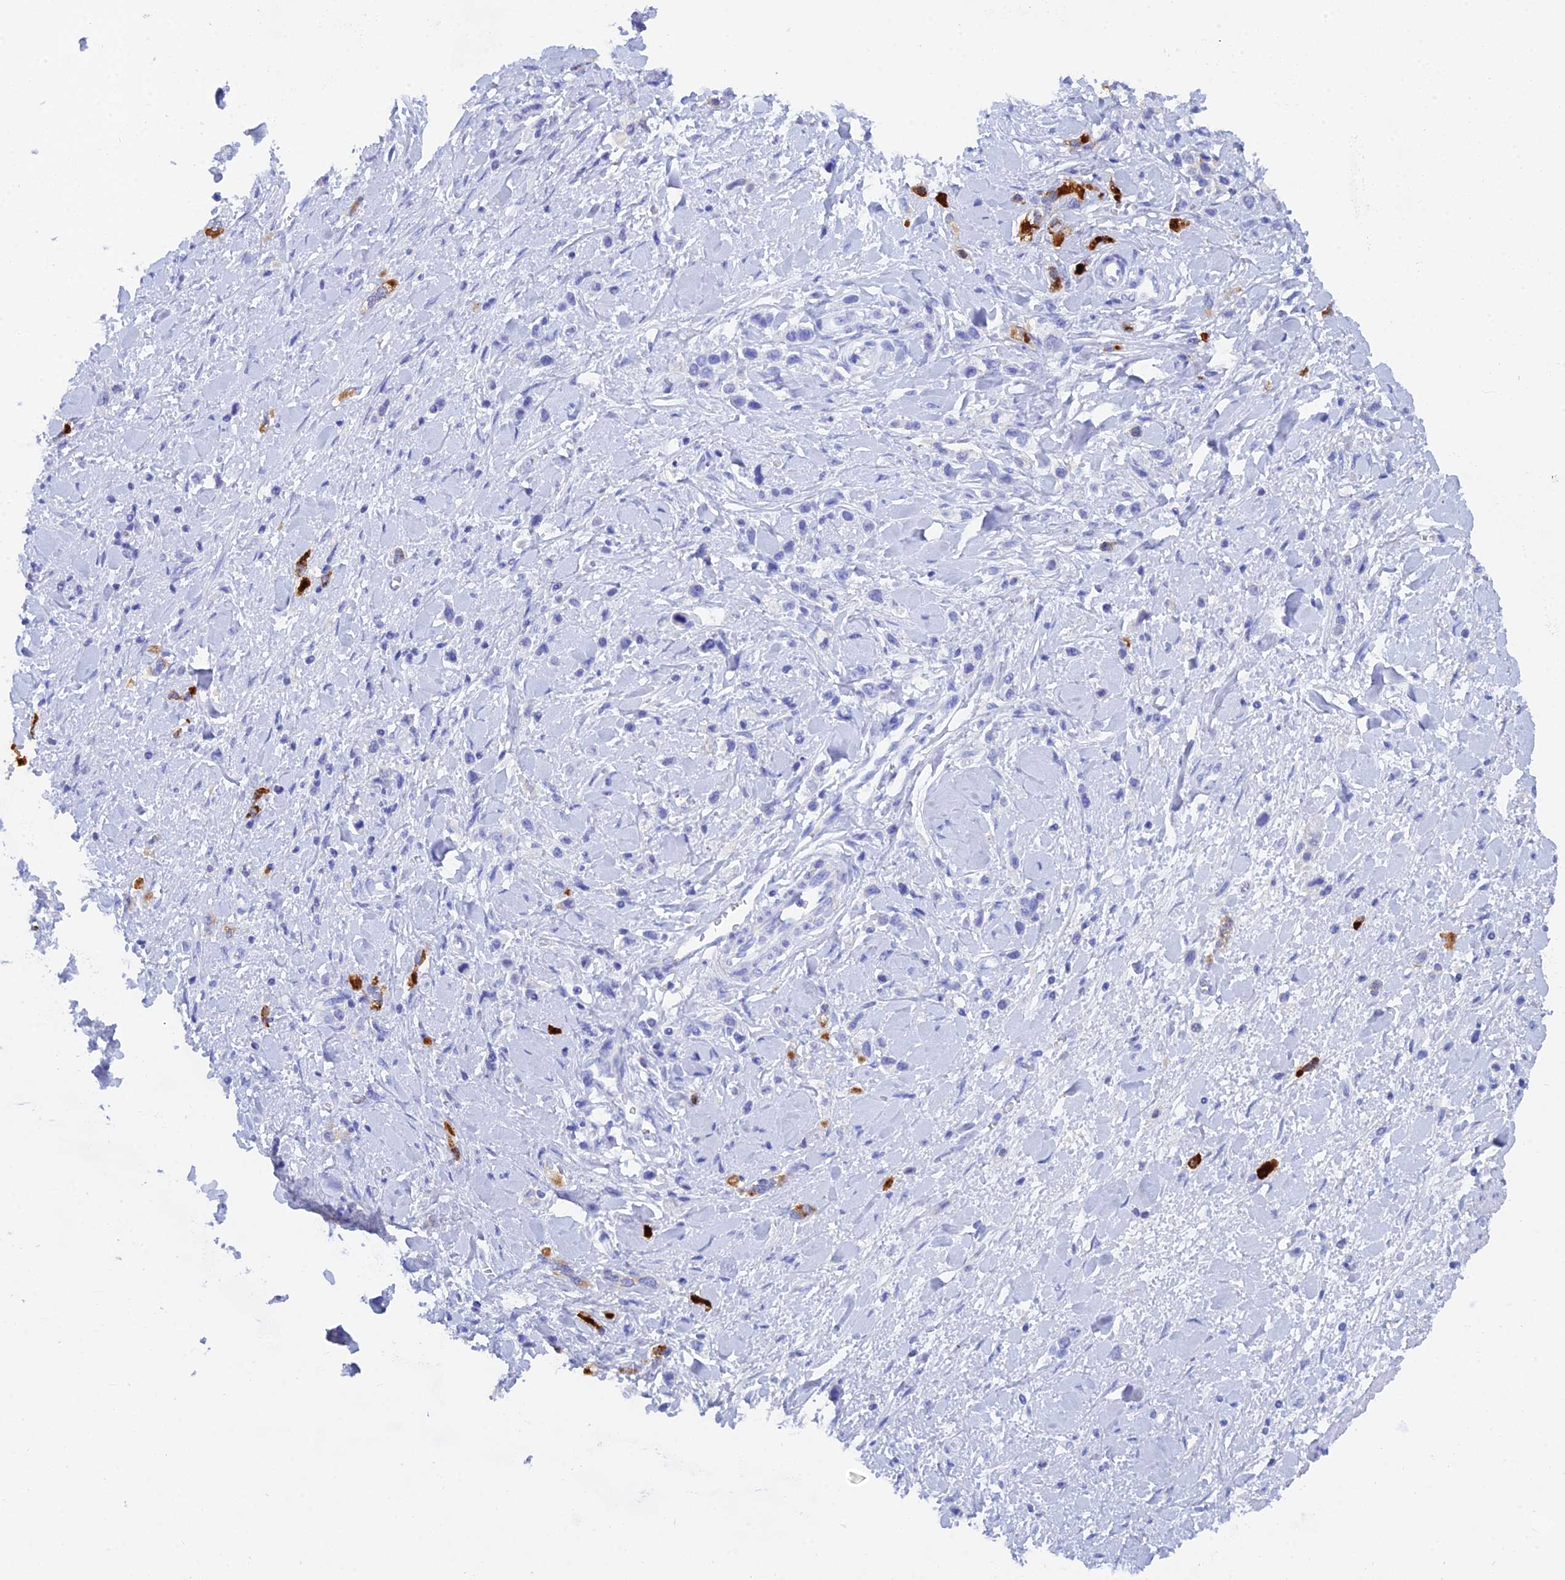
{"staining": {"intensity": "negative", "quantity": "none", "location": "none"}, "tissue": "stomach cancer", "cell_type": "Tumor cells", "image_type": "cancer", "snomed": [{"axis": "morphology", "description": "Normal tissue, NOS"}, {"axis": "morphology", "description": "Adenocarcinoma, NOS"}, {"axis": "topography", "description": "Stomach, upper"}, {"axis": "topography", "description": "Stomach"}], "caption": "High power microscopy histopathology image of an immunohistochemistry (IHC) micrograph of stomach cancer, revealing no significant expression in tumor cells. (DAB (3,3'-diaminobenzidine) immunohistochemistry, high magnification).", "gene": "REG1A", "patient": {"sex": "female", "age": 65}}